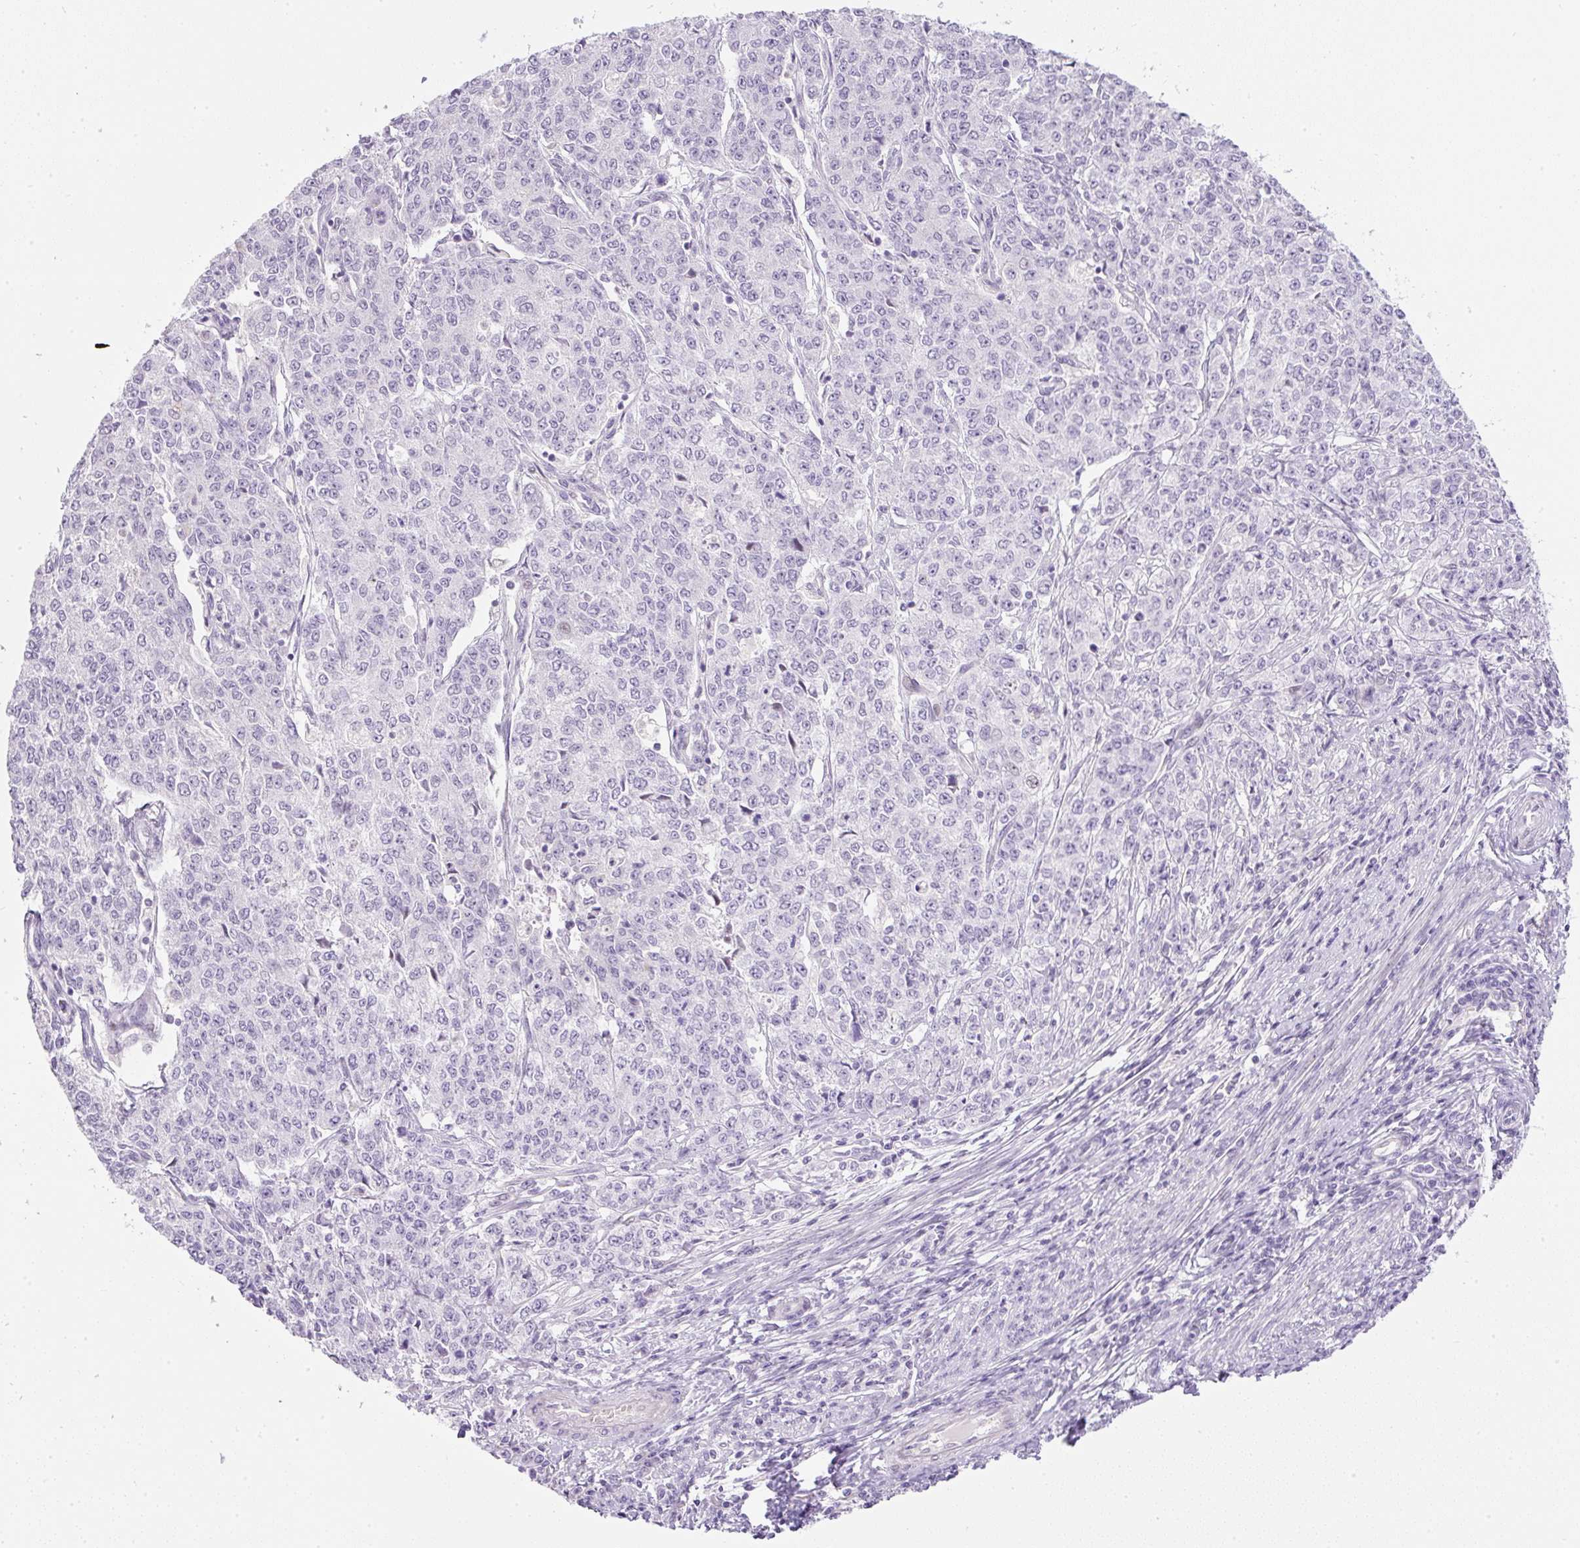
{"staining": {"intensity": "negative", "quantity": "none", "location": "none"}, "tissue": "endometrial cancer", "cell_type": "Tumor cells", "image_type": "cancer", "snomed": [{"axis": "morphology", "description": "Adenocarcinoma, NOS"}, {"axis": "topography", "description": "Endometrium"}], "caption": "DAB immunohistochemical staining of endometrial cancer (adenocarcinoma) displays no significant positivity in tumor cells.", "gene": "FGFBP3", "patient": {"sex": "female", "age": 50}}